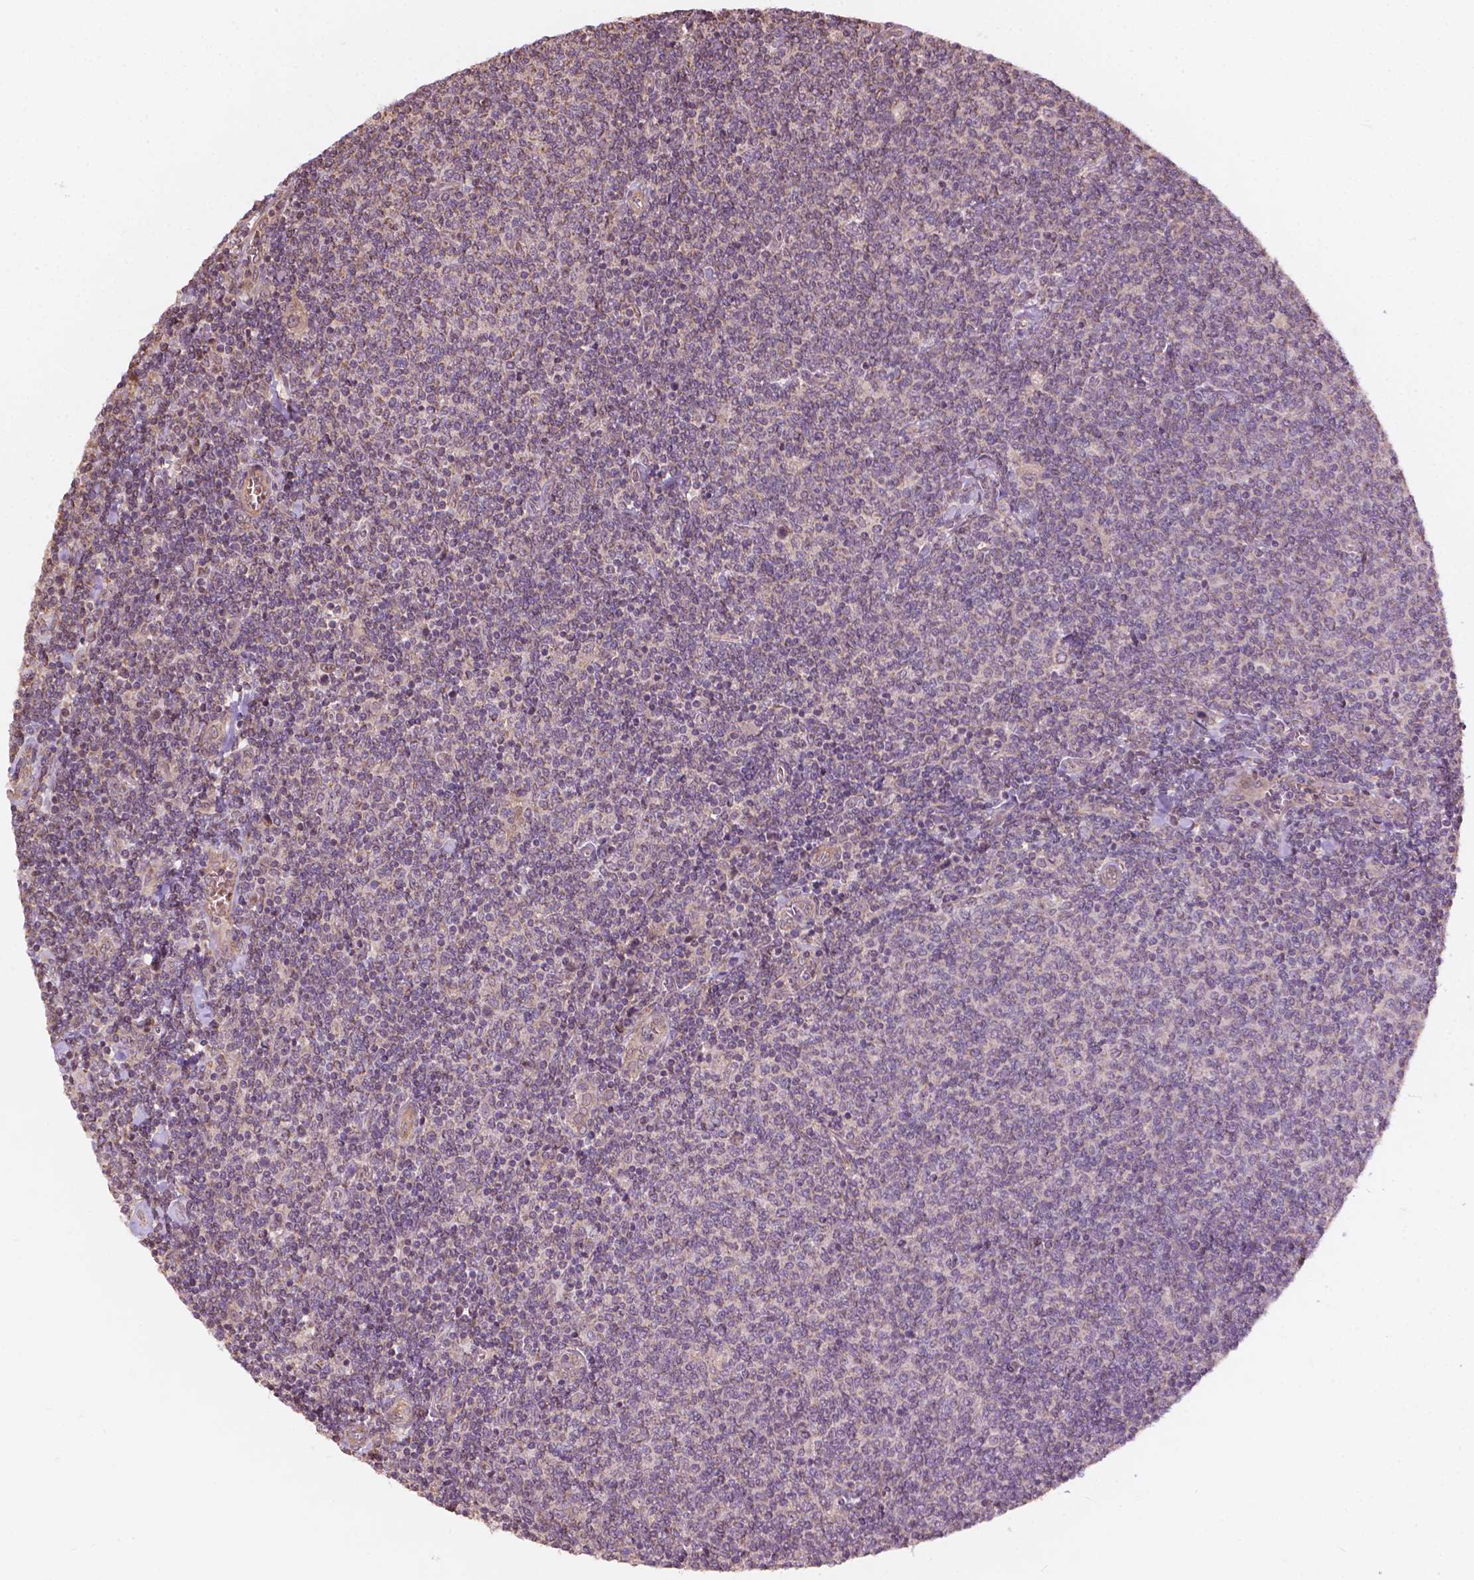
{"staining": {"intensity": "negative", "quantity": "none", "location": "none"}, "tissue": "lymphoma", "cell_type": "Tumor cells", "image_type": "cancer", "snomed": [{"axis": "morphology", "description": "Malignant lymphoma, non-Hodgkin's type, Low grade"}, {"axis": "topography", "description": "Lymph node"}], "caption": "This is an IHC image of human lymphoma. There is no expression in tumor cells.", "gene": "CDC42BPA", "patient": {"sex": "male", "age": 52}}